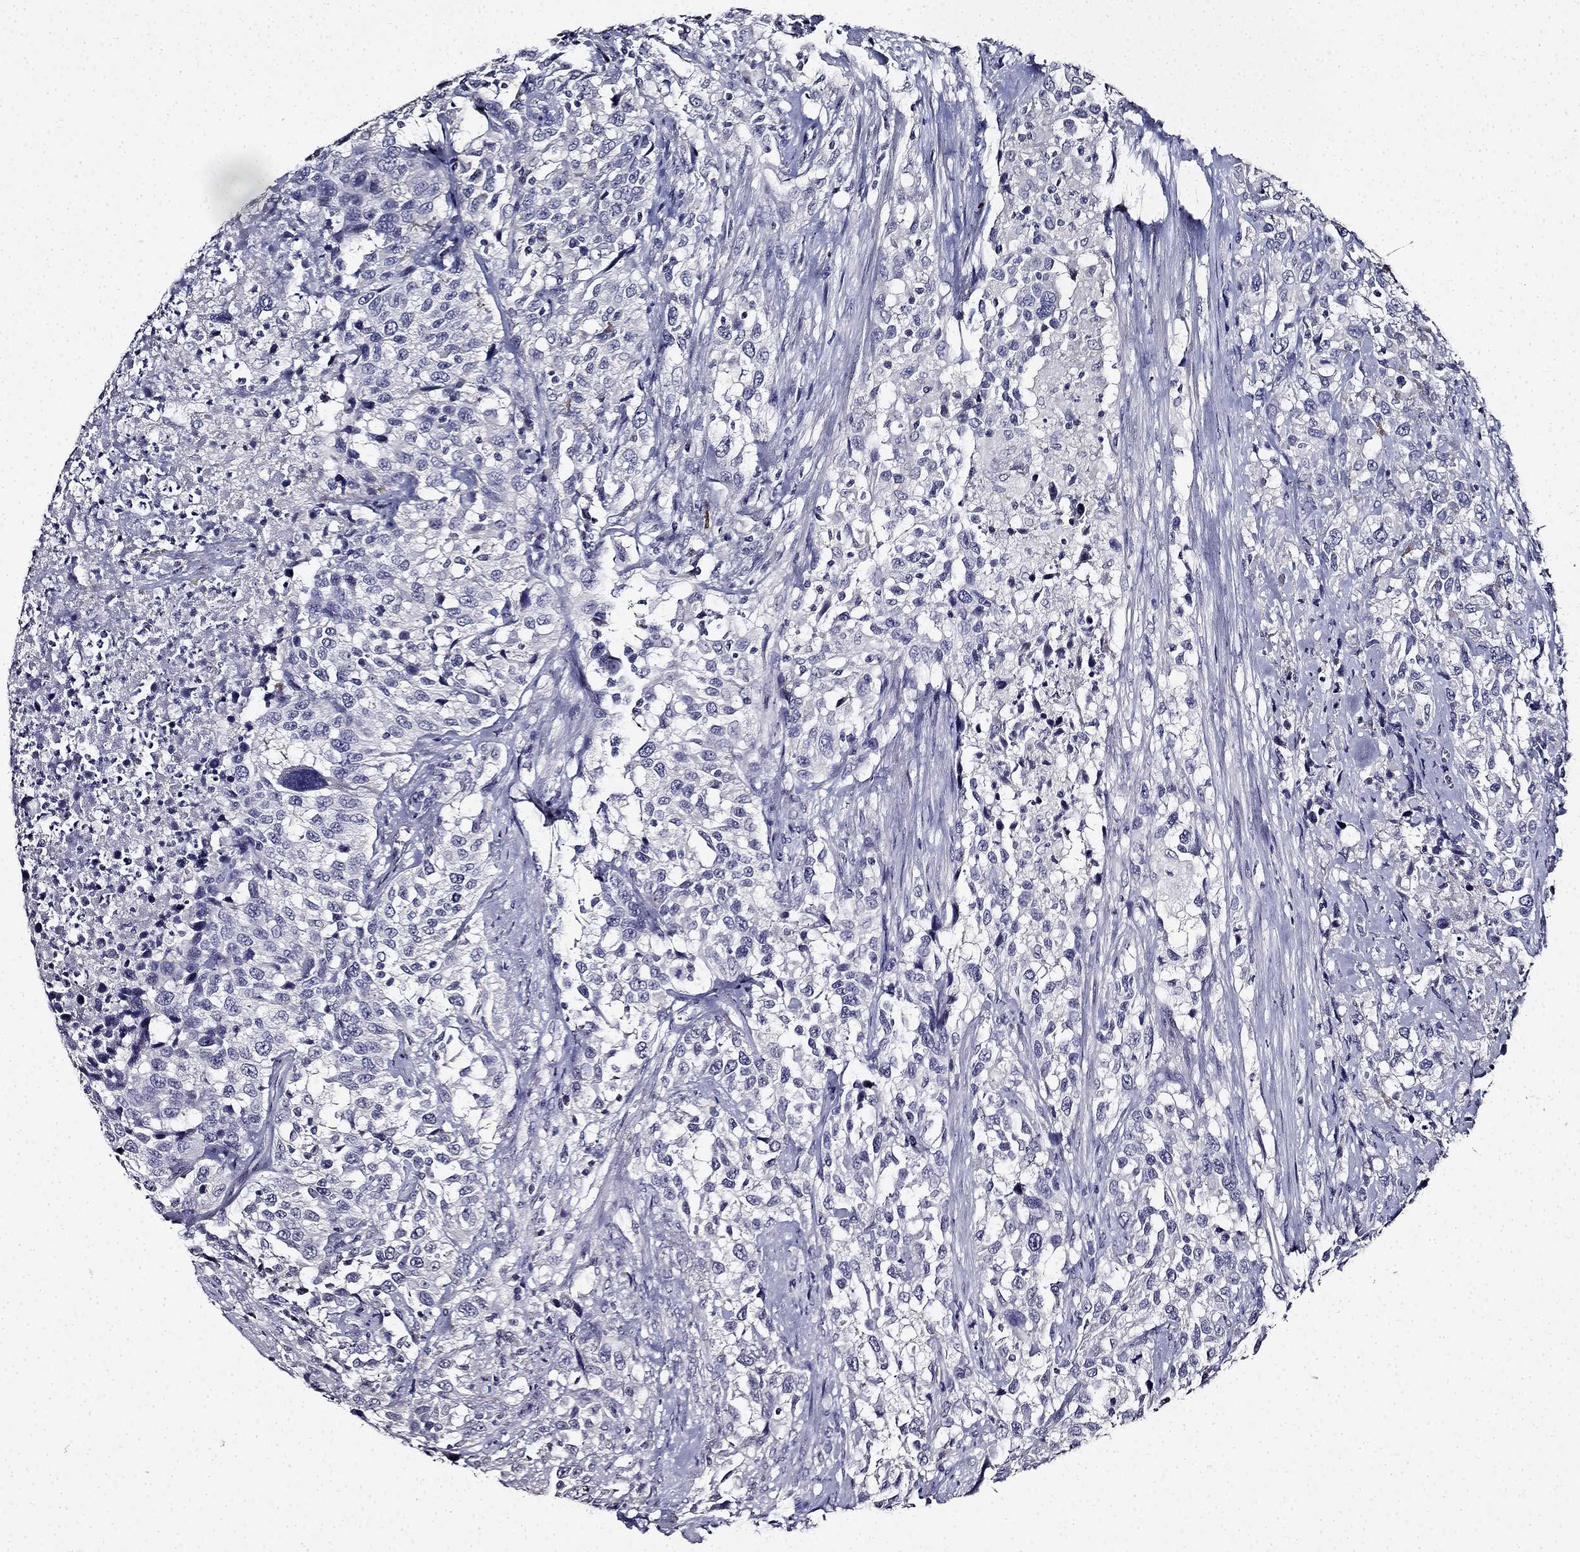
{"staining": {"intensity": "negative", "quantity": "none", "location": "none"}, "tissue": "urothelial cancer", "cell_type": "Tumor cells", "image_type": "cancer", "snomed": [{"axis": "morphology", "description": "Urothelial carcinoma, NOS"}, {"axis": "morphology", "description": "Urothelial carcinoma, High grade"}, {"axis": "topography", "description": "Urinary bladder"}], "caption": "DAB immunohistochemical staining of human transitional cell carcinoma reveals no significant staining in tumor cells. (Brightfield microscopy of DAB IHC at high magnification).", "gene": "TMEM266", "patient": {"sex": "female", "age": 64}}